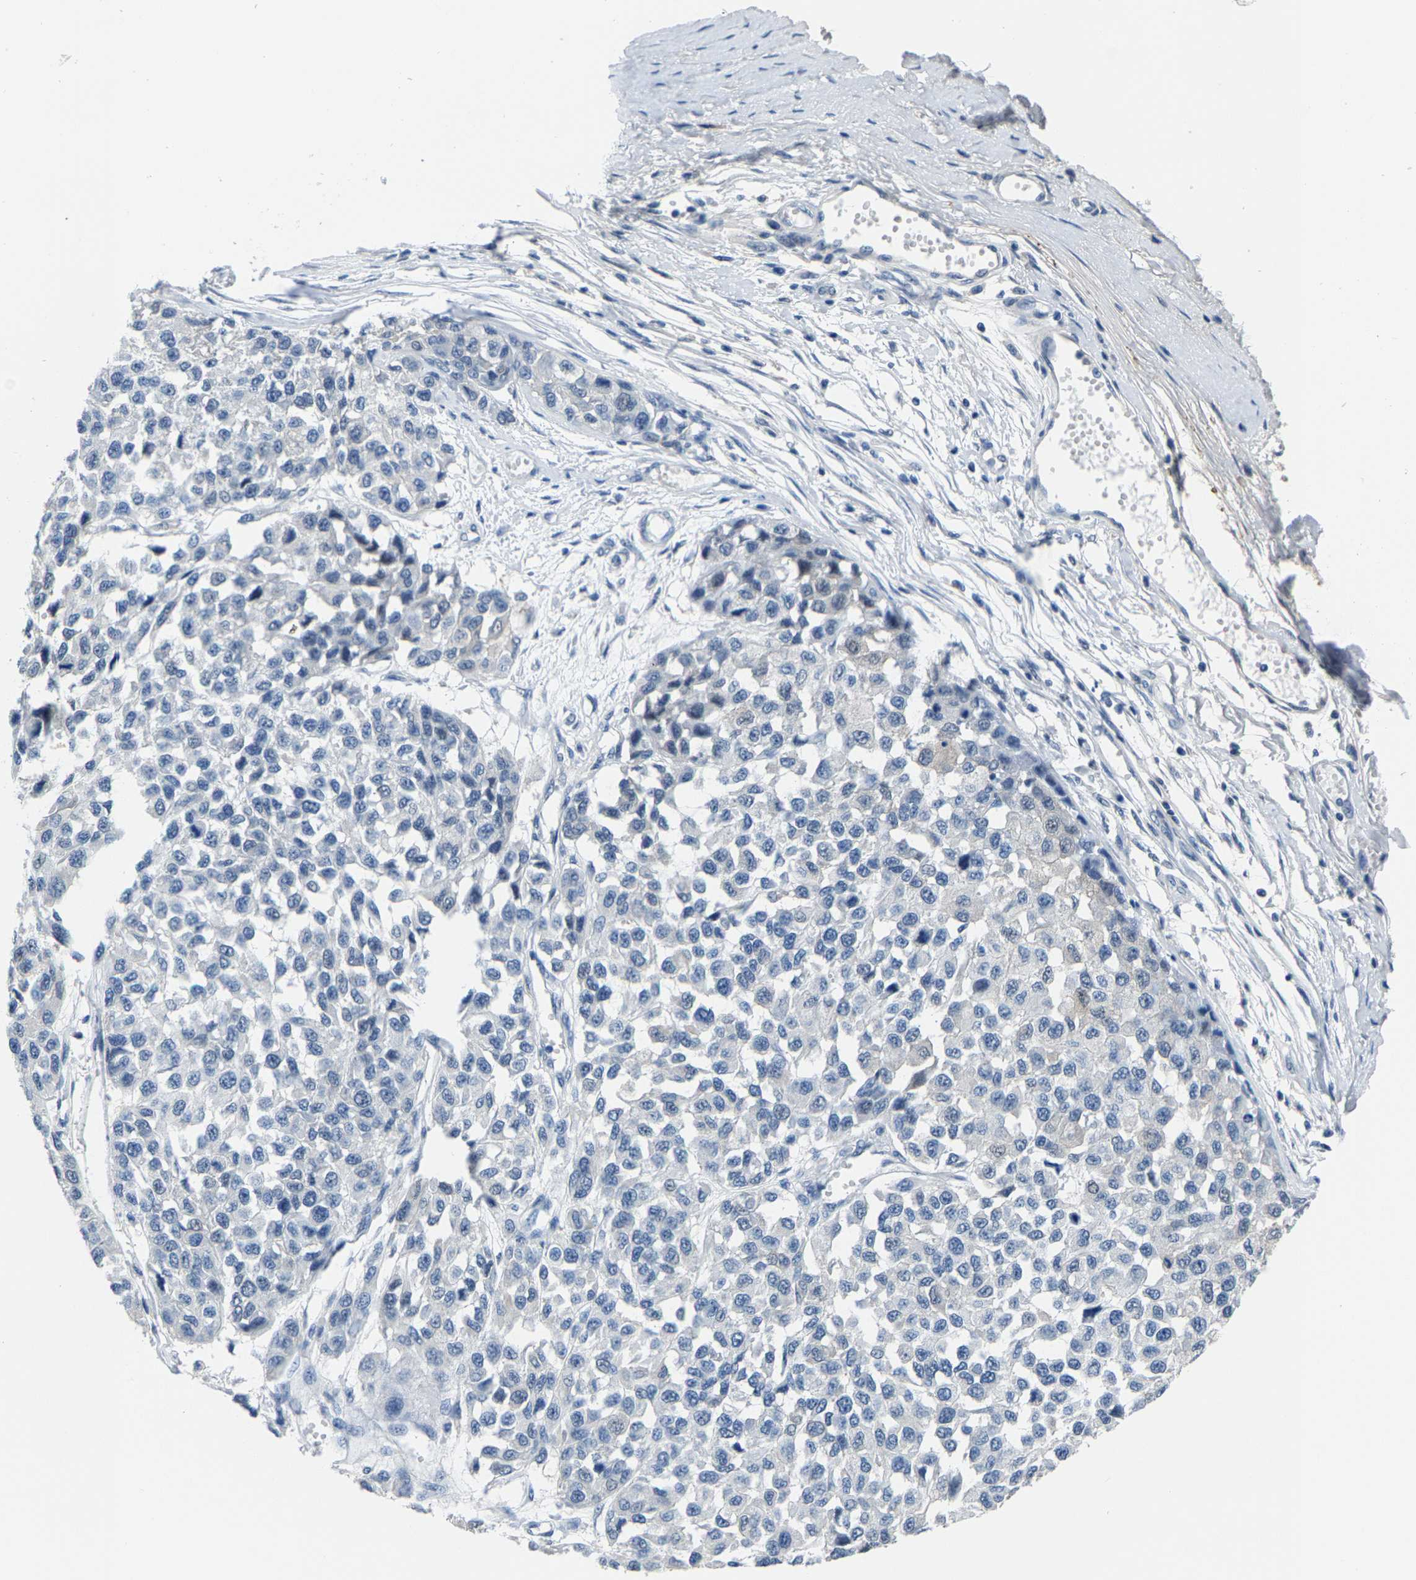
{"staining": {"intensity": "negative", "quantity": "none", "location": "none"}, "tissue": "melanoma", "cell_type": "Tumor cells", "image_type": "cancer", "snomed": [{"axis": "morphology", "description": "Malignant melanoma, NOS"}, {"axis": "topography", "description": "Skin"}], "caption": "Immunohistochemical staining of melanoma demonstrates no significant expression in tumor cells.", "gene": "SSH3", "patient": {"sex": "male", "age": 62}}